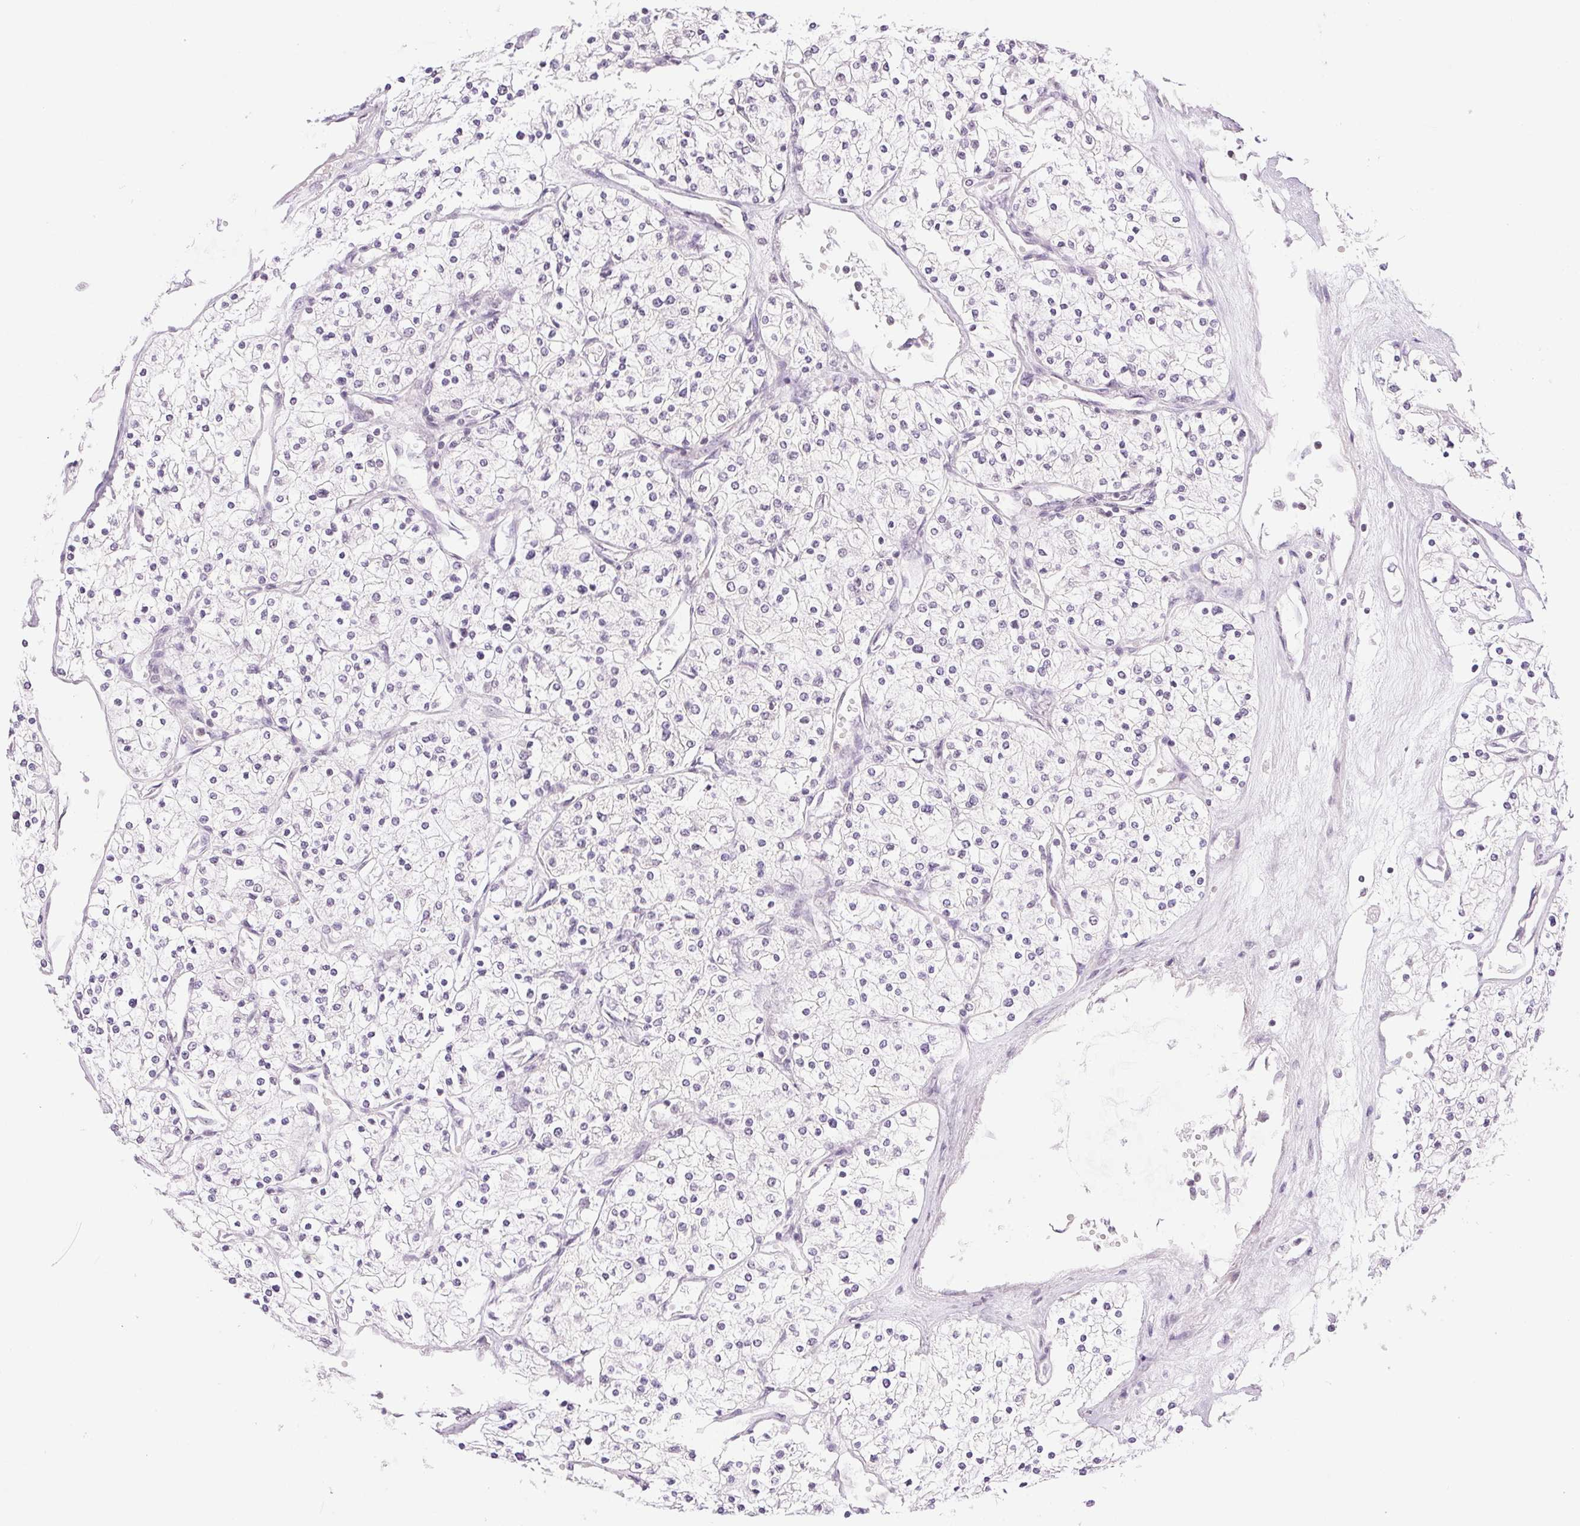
{"staining": {"intensity": "negative", "quantity": "none", "location": "none"}, "tissue": "renal cancer", "cell_type": "Tumor cells", "image_type": "cancer", "snomed": [{"axis": "morphology", "description": "Adenocarcinoma, NOS"}, {"axis": "topography", "description": "Kidney"}], "caption": "Protein analysis of renal cancer (adenocarcinoma) reveals no significant staining in tumor cells.", "gene": "RPRD1B", "patient": {"sex": "male", "age": 80}}